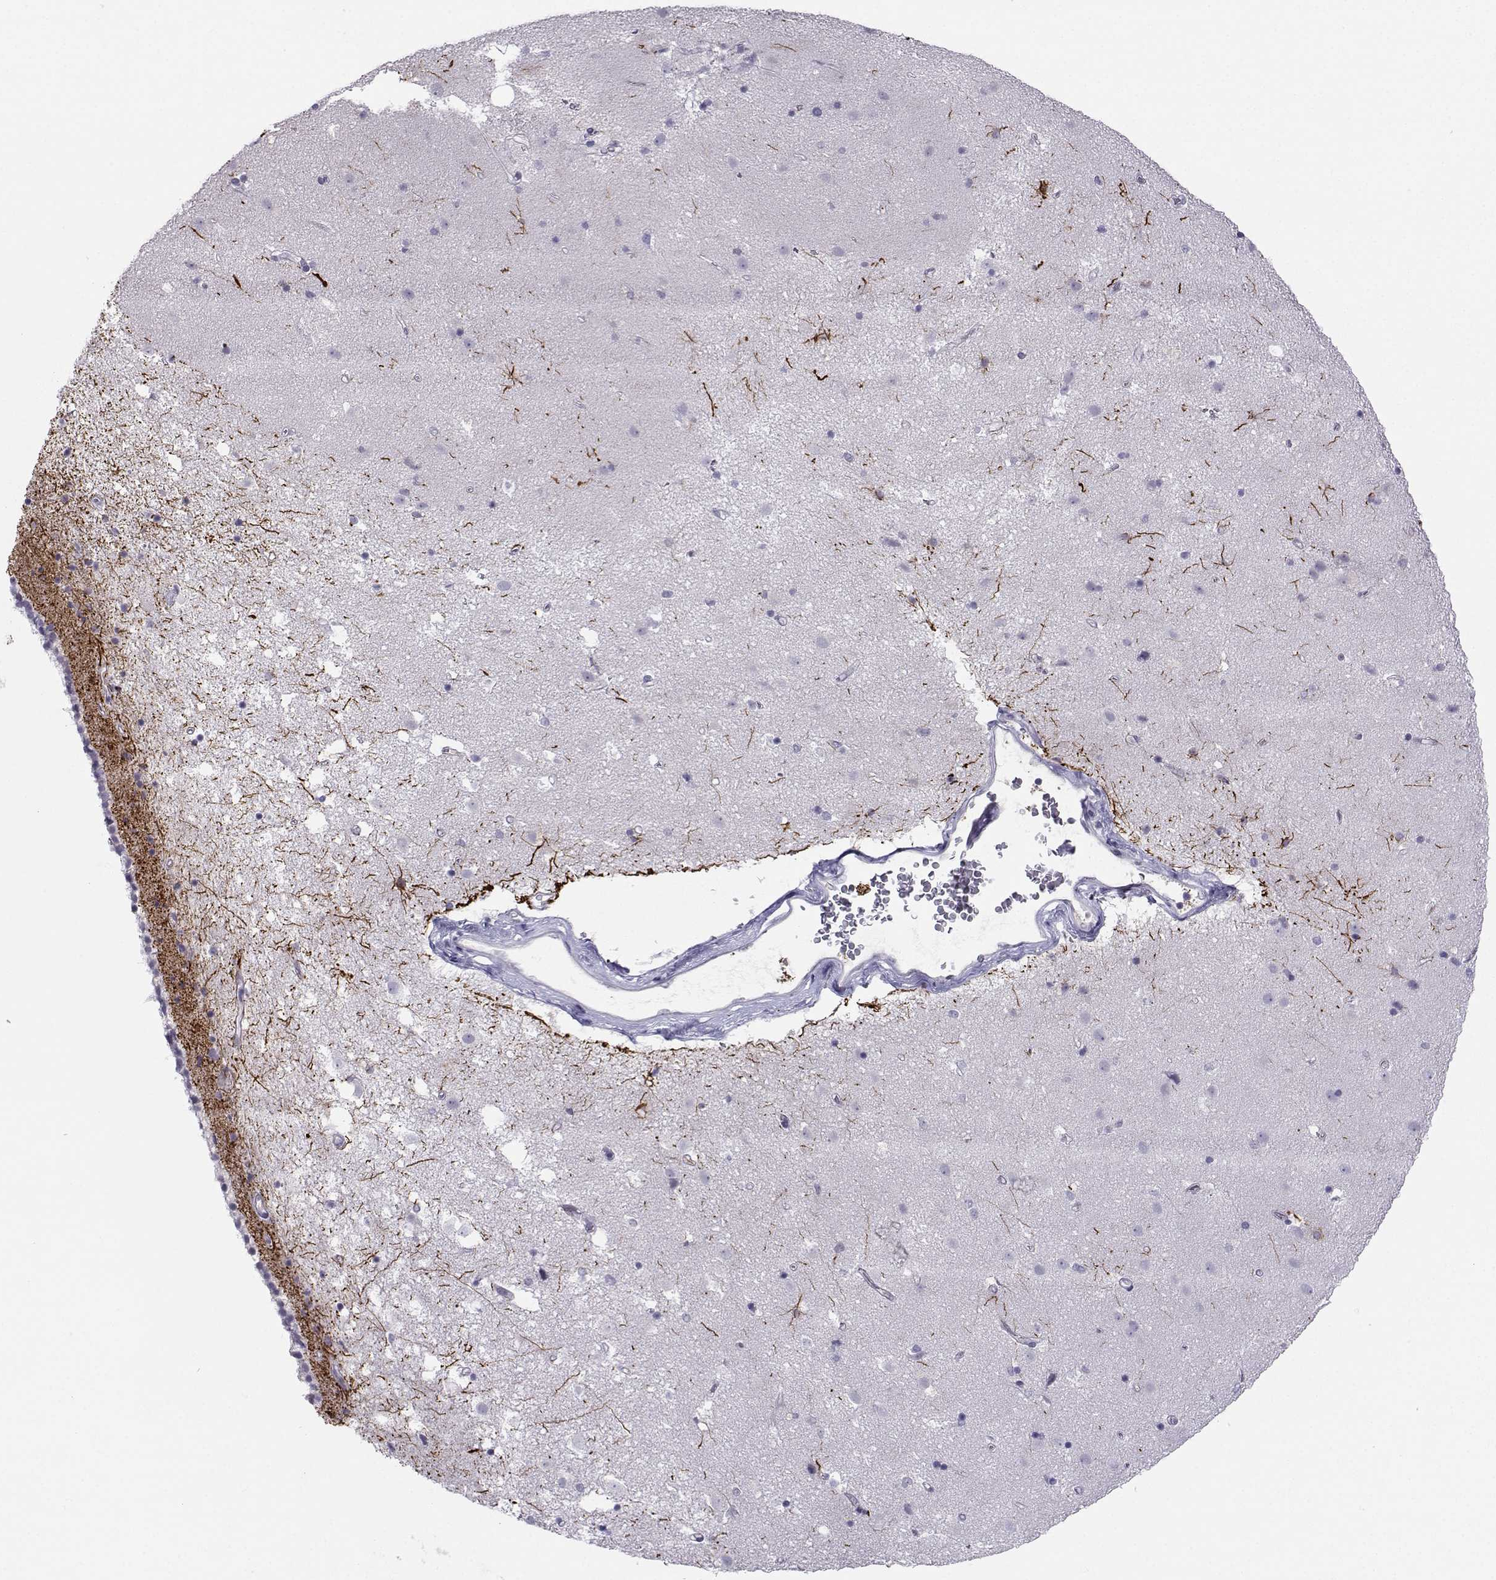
{"staining": {"intensity": "negative", "quantity": "none", "location": "none"}, "tissue": "caudate", "cell_type": "Glial cells", "image_type": "normal", "snomed": [{"axis": "morphology", "description": "Normal tissue, NOS"}, {"axis": "topography", "description": "Lateral ventricle wall"}], "caption": "Caudate was stained to show a protein in brown. There is no significant positivity in glial cells.", "gene": "LHX1", "patient": {"sex": "female", "age": 71}}